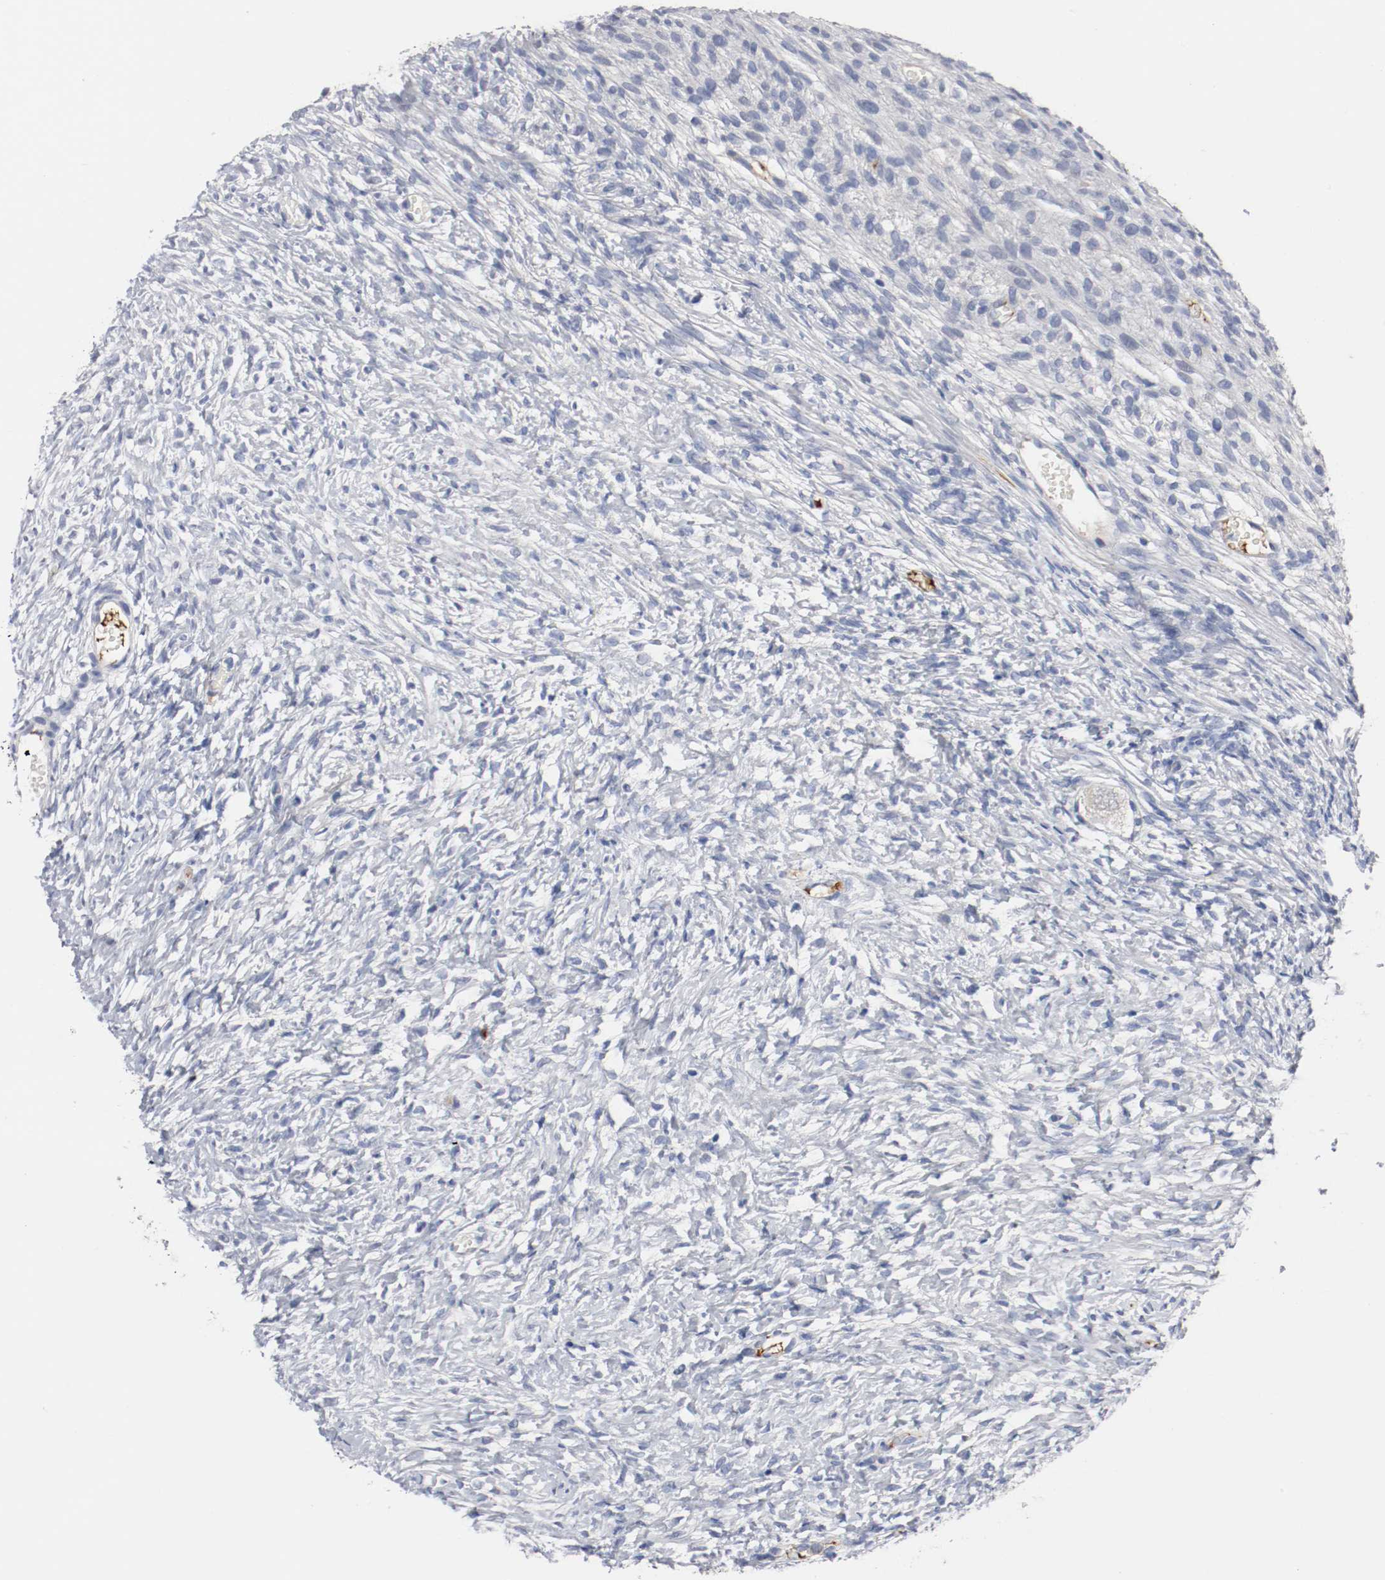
{"staining": {"intensity": "negative", "quantity": "none", "location": "none"}, "tissue": "ovary", "cell_type": "Ovarian stroma cells", "image_type": "normal", "snomed": [{"axis": "morphology", "description": "Normal tissue, NOS"}, {"axis": "topography", "description": "Ovary"}], "caption": "Ovarian stroma cells are negative for protein expression in unremarkable human ovary. (Stains: DAB immunohistochemistry with hematoxylin counter stain, Microscopy: brightfield microscopy at high magnification).", "gene": "TNC", "patient": {"sex": "female", "age": 35}}